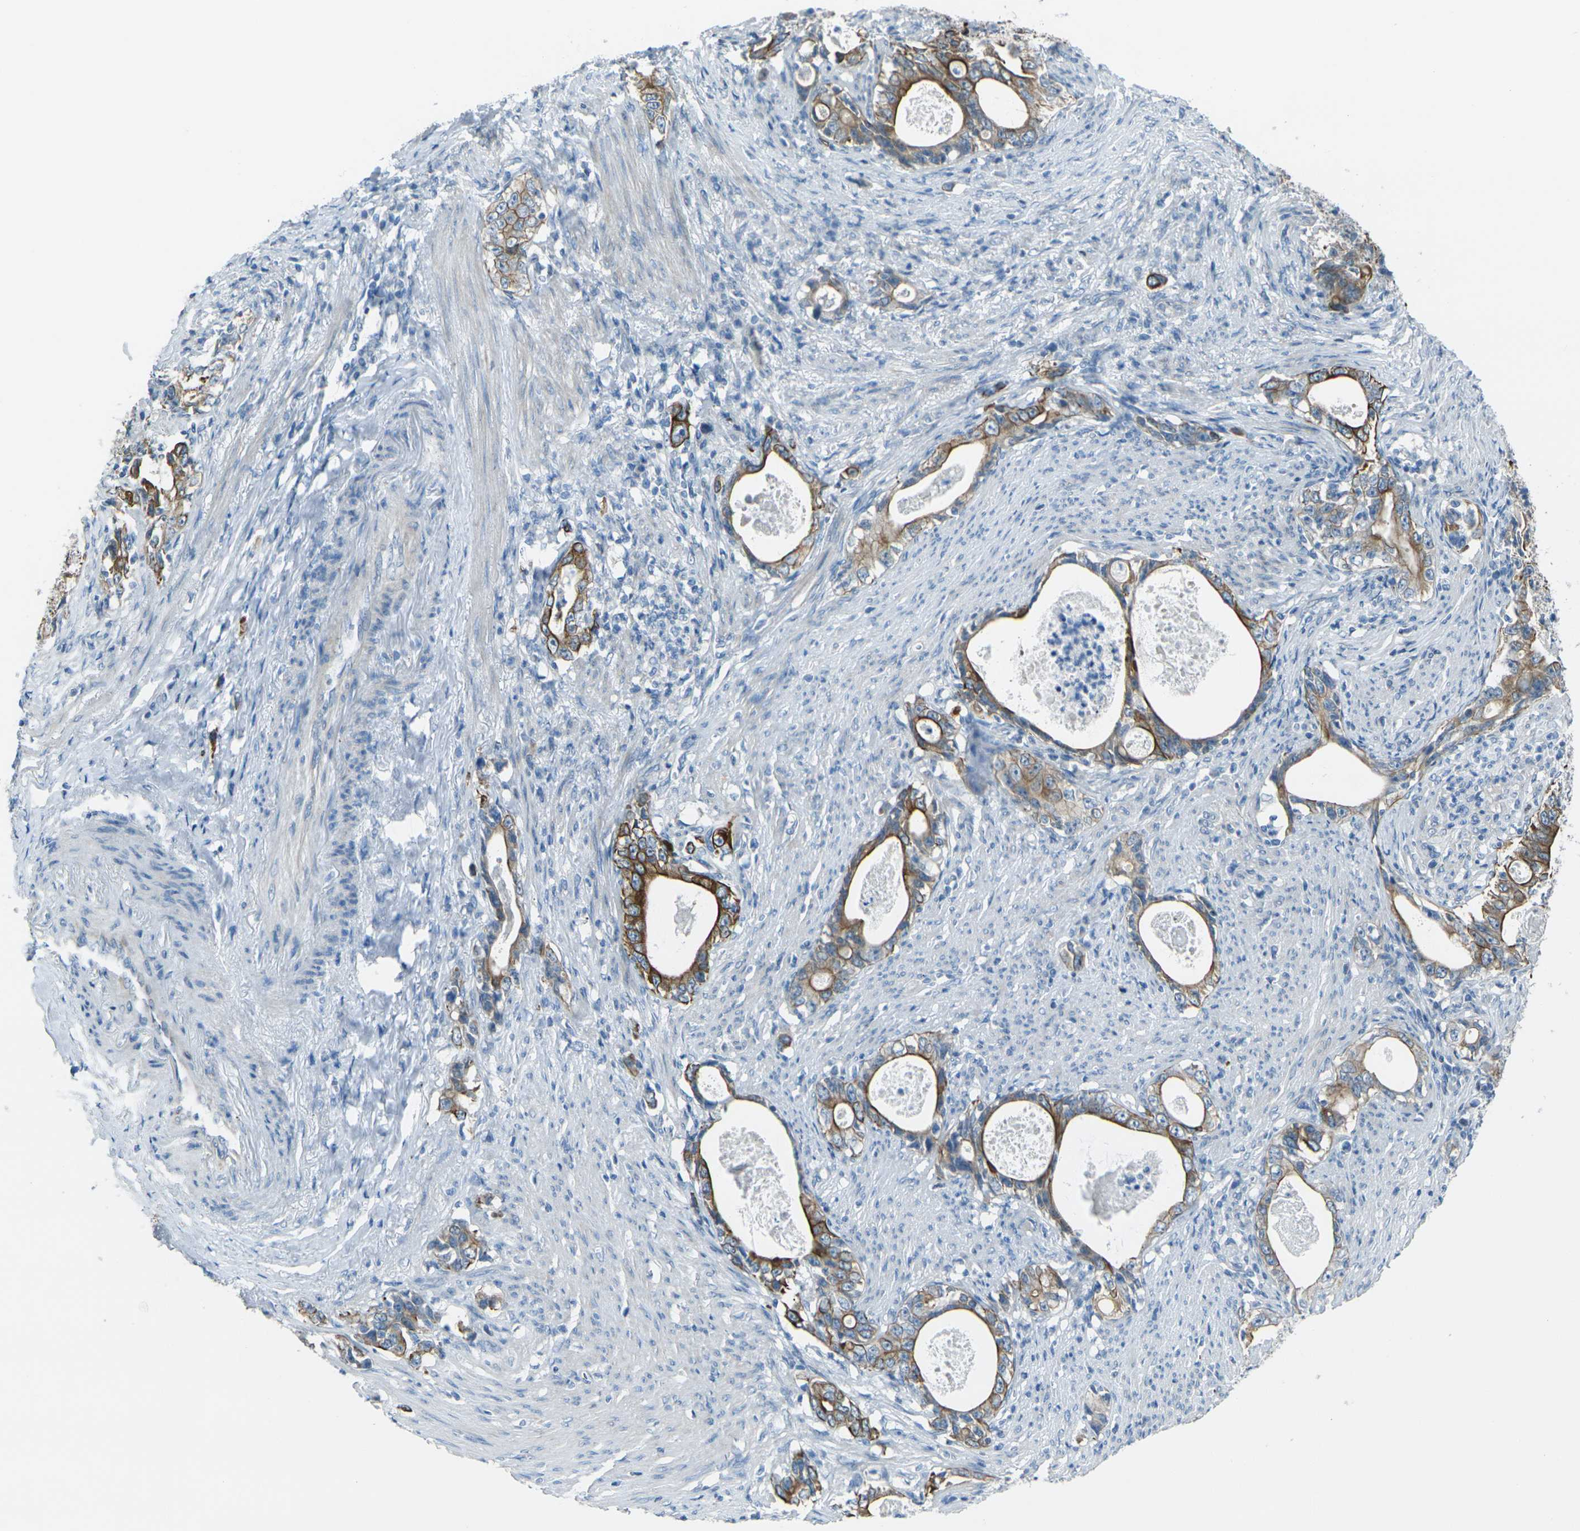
{"staining": {"intensity": "moderate", "quantity": ">75%", "location": "cytoplasmic/membranous"}, "tissue": "stomach cancer", "cell_type": "Tumor cells", "image_type": "cancer", "snomed": [{"axis": "morphology", "description": "Adenocarcinoma, NOS"}, {"axis": "topography", "description": "Stomach, lower"}], "caption": "Stomach adenocarcinoma stained with immunohistochemistry (IHC) exhibits moderate cytoplasmic/membranous staining in approximately >75% of tumor cells.", "gene": "ANKRD46", "patient": {"sex": "female", "age": 72}}